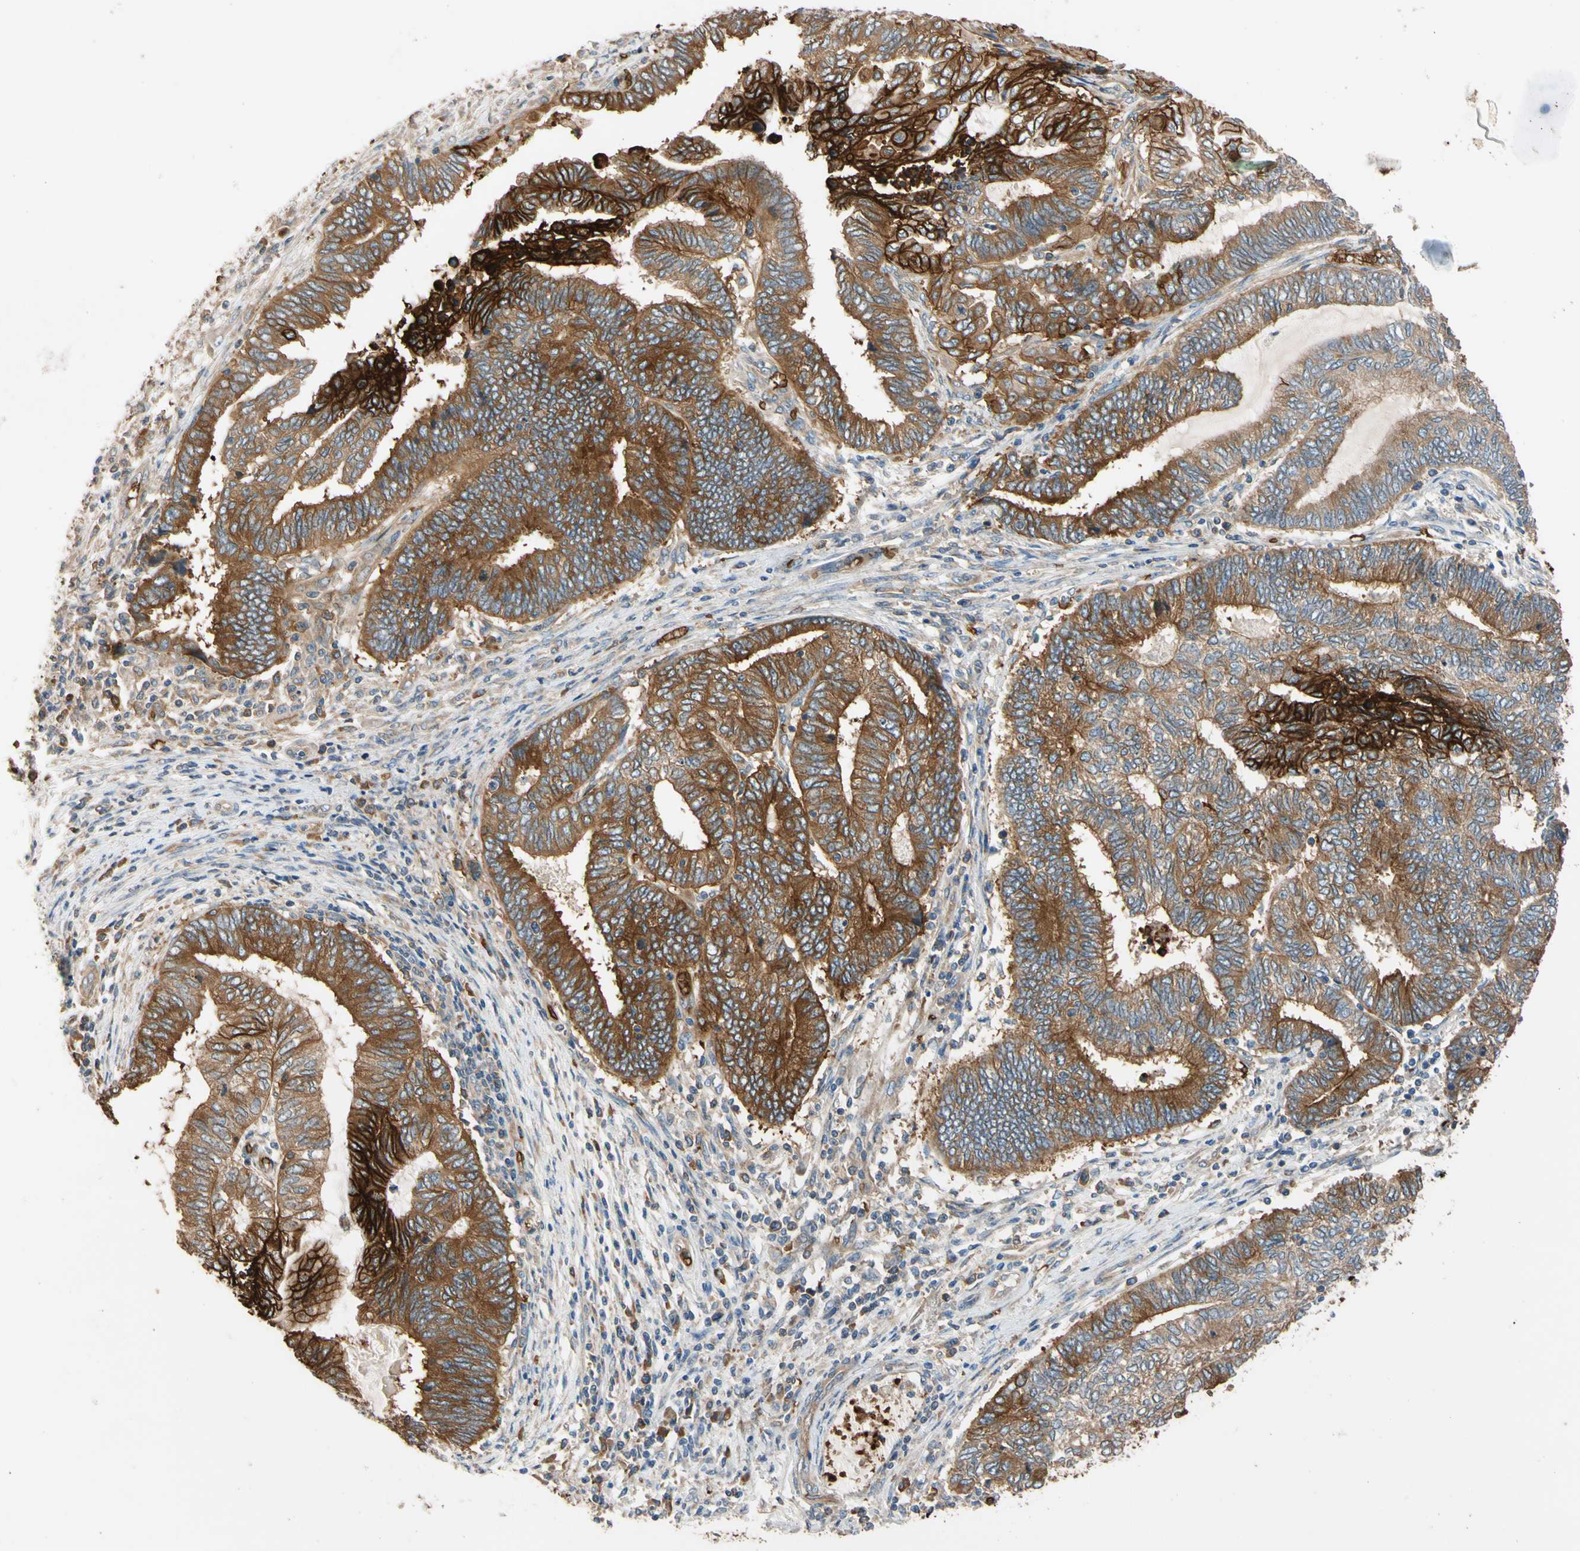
{"staining": {"intensity": "strong", "quantity": ">75%", "location": "cytoplasmic/membranous"}, "tissue": "endometrial cancer", "cell_type": "Tumor cells", "image_type": "cancer", "snomed": [{"axis": "morphology", "description": "Adenocarcinoma, NOS"}, {"axis": "topography", "description": "Uterus"}, {"axis": "topography", "description": "Endometrium"}], "caption": "The micrograph displays a brown stain indicating the presence of a protein in the cytoplasmic/membranous of tumor cells in adenocarcinoma (endometrial).", "gene": "RIOK2", "patient": {"sex": "female", "age": 70}}